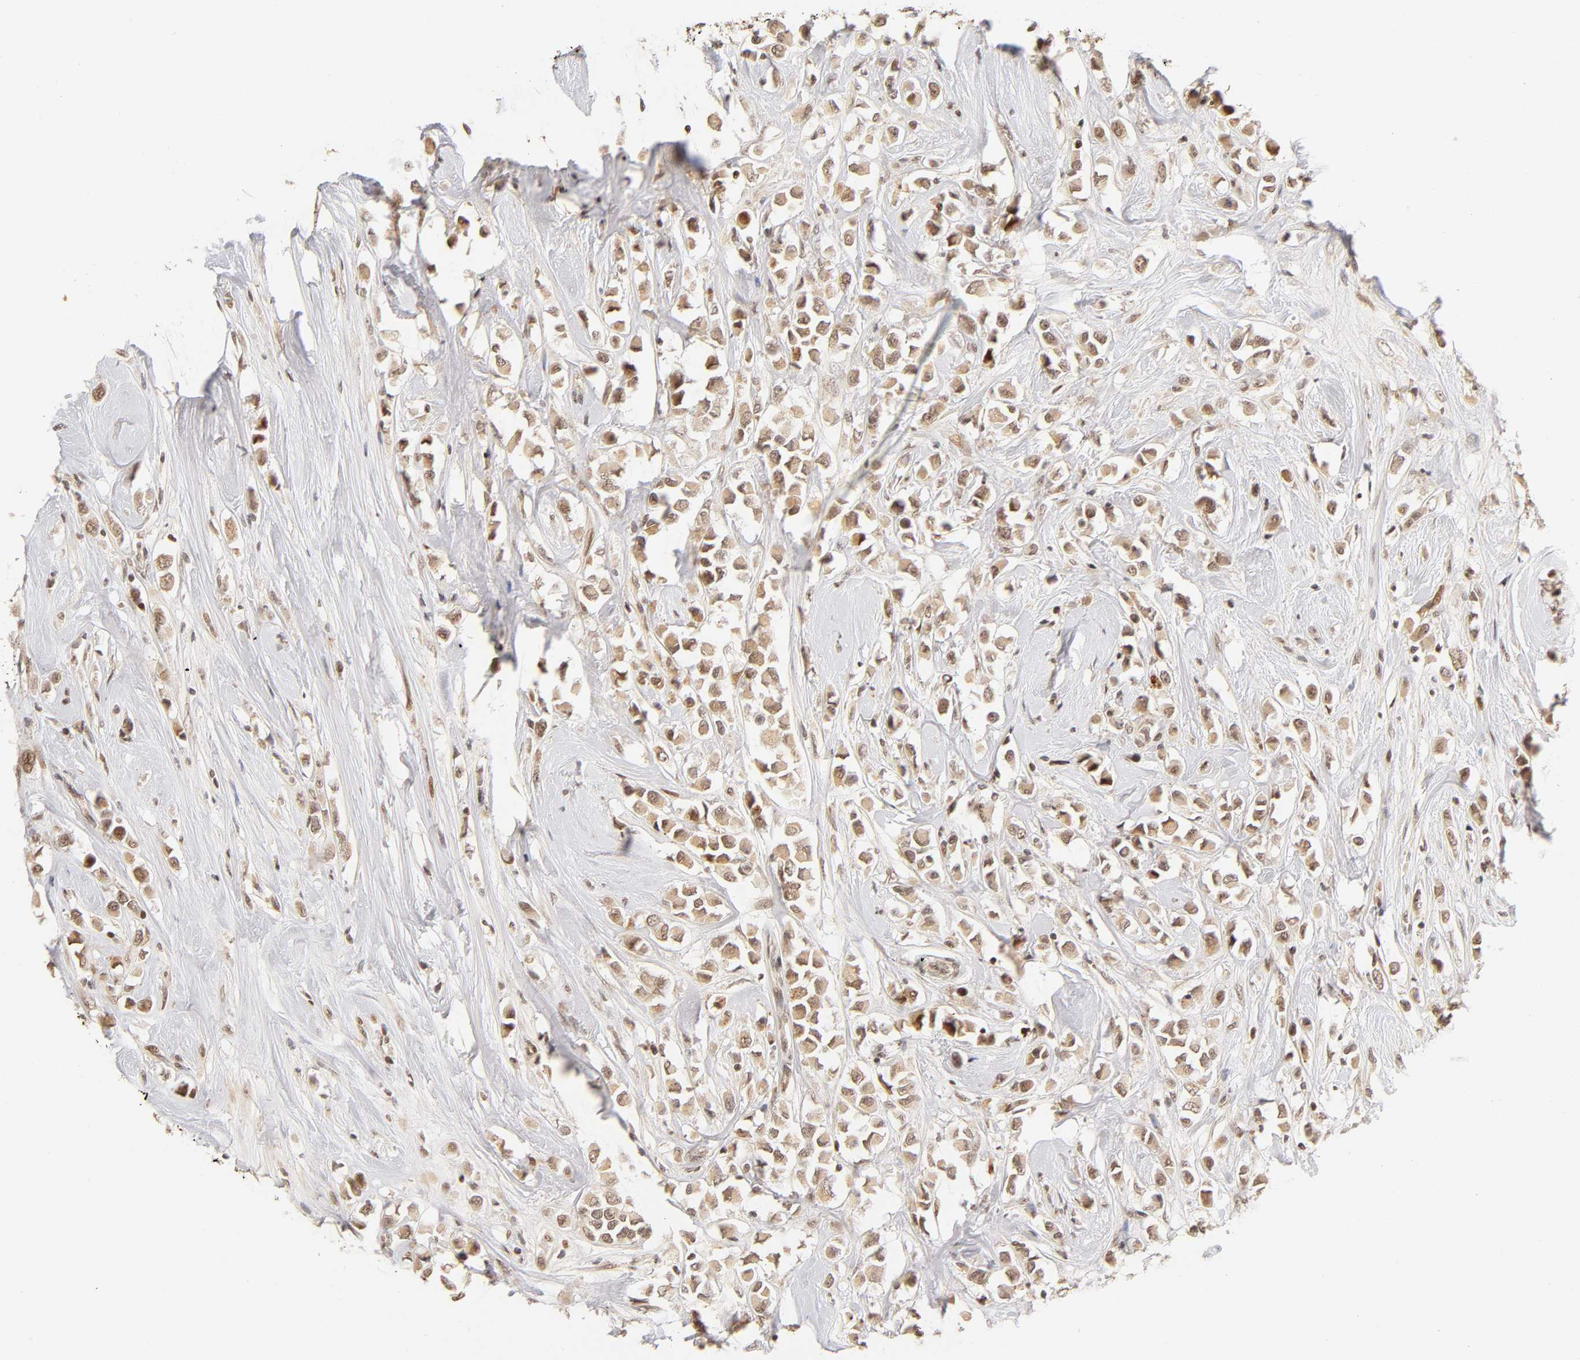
{"staining": {"intensity": "moderate", "quantity": ">75%", "location": "cytoplasmic/membranous,nuclear"}, "tissue": "breast cancer", "cell_type": "Tumor cells", "image_type": "cancer", "snomed": [{"axis": "morphology", "description": "Duct carcinoma"}, {"axis": "topography", "description": "Breast"}], "caption": "Immunohistochemical staining of breast intraductal carcinoma shows medium levels of moderate cytoplasmic/membranous and nuclear positivity in approximately >75% of tumor cells.", "gene": "TAF10", "patient": {"sex": "female", "age": 61}}